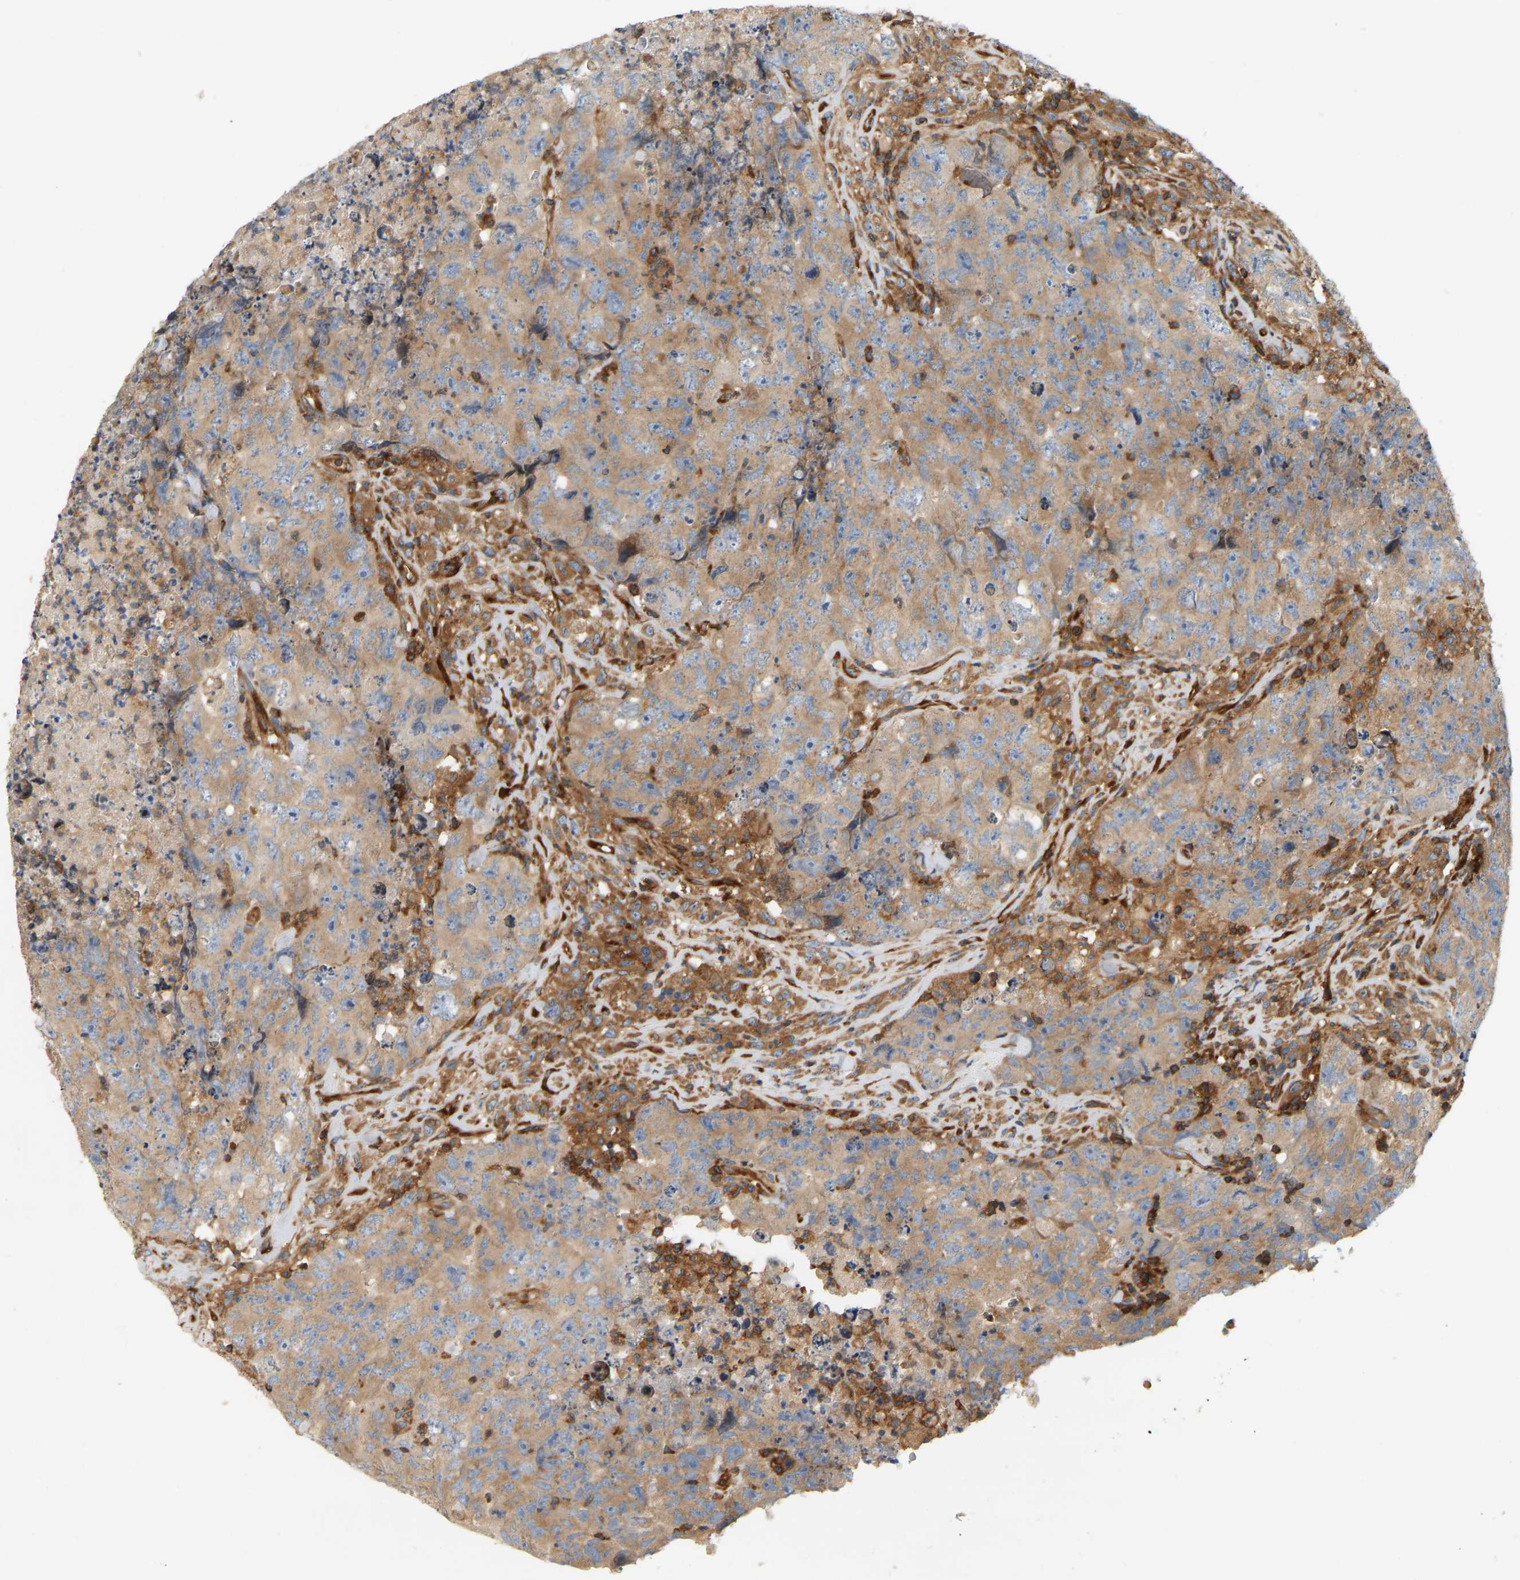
{"staining": {"intensity": "moderate", "quantity": "25%-75%", "location": "cytoplasmic/membranous"}, "tissue": "testis cancer", "cell_type": "Tumor cells", "image_type": "cancer", "snomed": [{"axis": "morphology", "description": "Carcinoma, Embryonal, NOS"}, {"axis": "topography", "description": "Testis"}], "caption": "Embryonal carcinoma (testis) stained for a protein (brown) displays moderate cytoplasmic/membranous positive staining in about 25%-75% of tumor cells.", "gene": "AKAP13", "patient": {"sex": "male", "age": 32}}